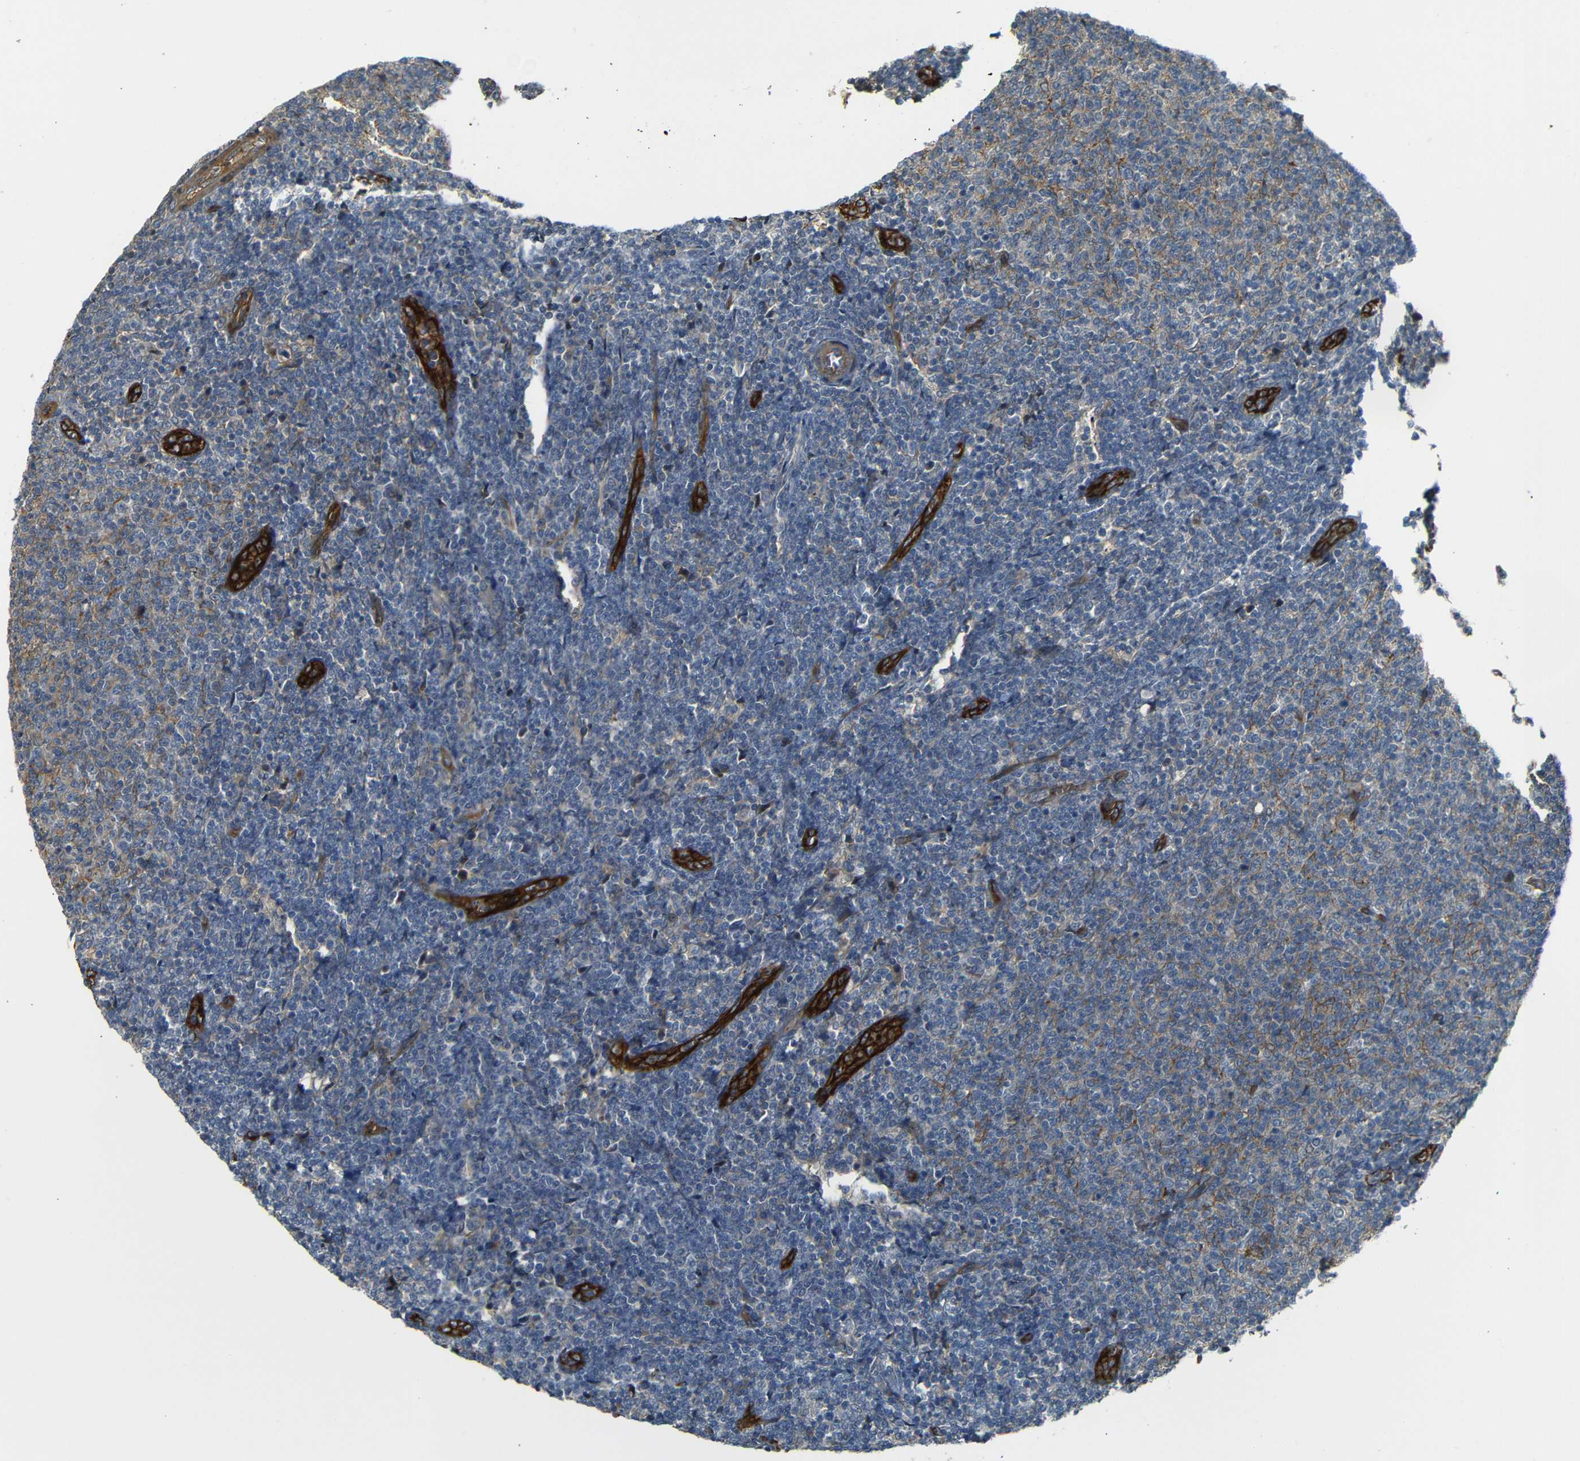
{"staining": {"intensity": "weak", "quantity": "<25%", "location": "cytoplasmic/membranous"}, "tissue": "lymphoma", "cell_type": "Tumor cells", "image_type": "cancer", "snomed": [{"axis": "morphology", "description": "Malignant lymphoma, non-Hodgkin's type, Low grade"}, {"axis": "topography", "description": "Lymph node"}], "caption": "An immunohistochemistry histopathology image of lymphoma is shown. There is no staining in tumor cells of lymphoma.", "gene": "RELL1", "patient": {"sex": "male", "age": 66}}